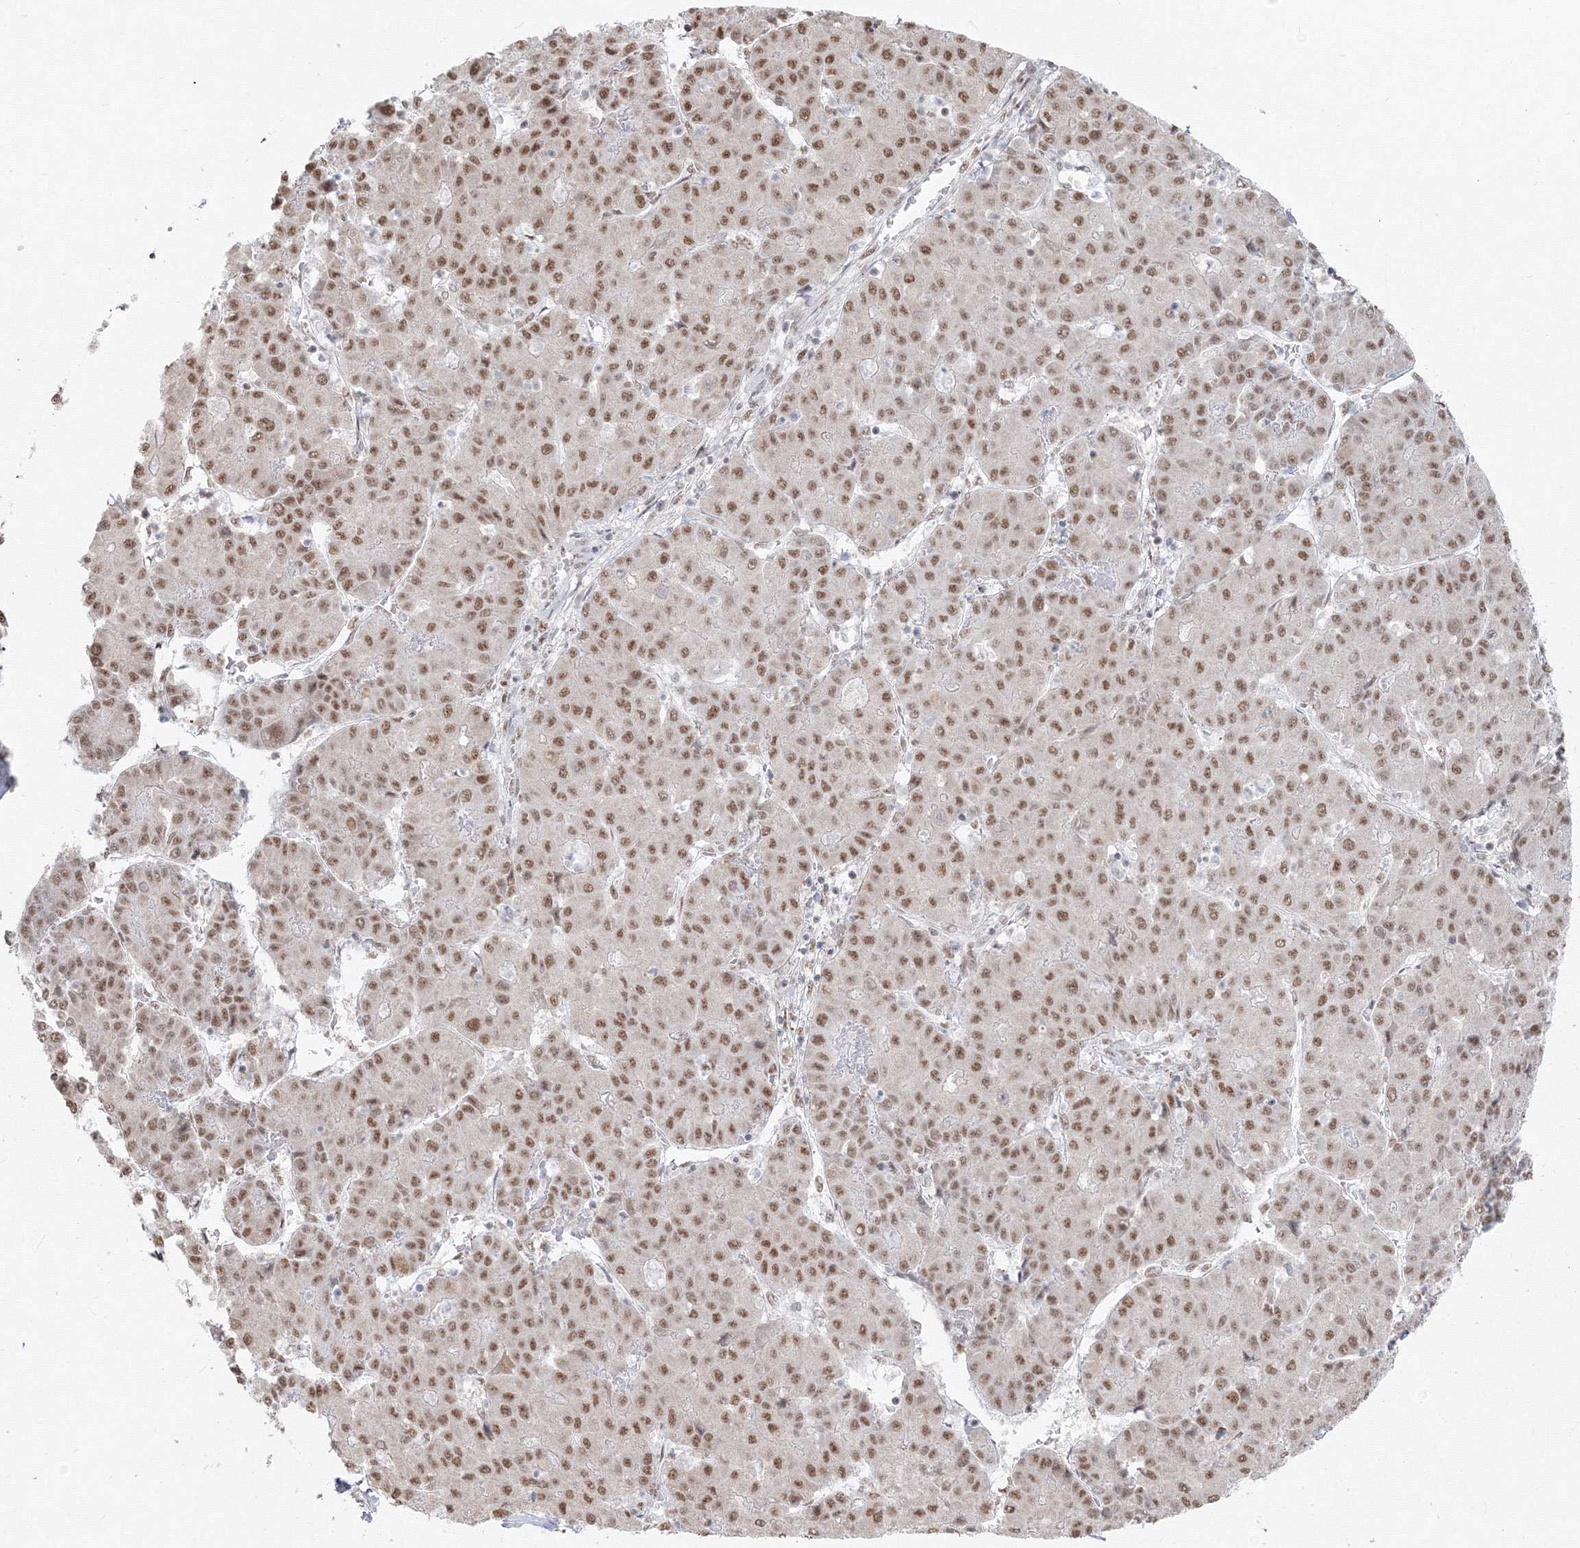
{"staining": {"intensity": "moderate", "quantity": ">75%", "location": "nuclear"}, "tissue": "liver cancer", "cell_type": "Tumor cells", "image_type": "cancer", "snomed": [{"axis": "morphology", "description": "Carcinoma, Hepatocellular, NOS"}, {"axis": "topography", "description": "Liver"}], "caption": "Moderate nuclear protein expression is seen in approximately >75% of tumor cells in liver hepatocellular carcinoma.", "gene": "PPP4R2", "patient": {"sex": "male", "age": 65}}